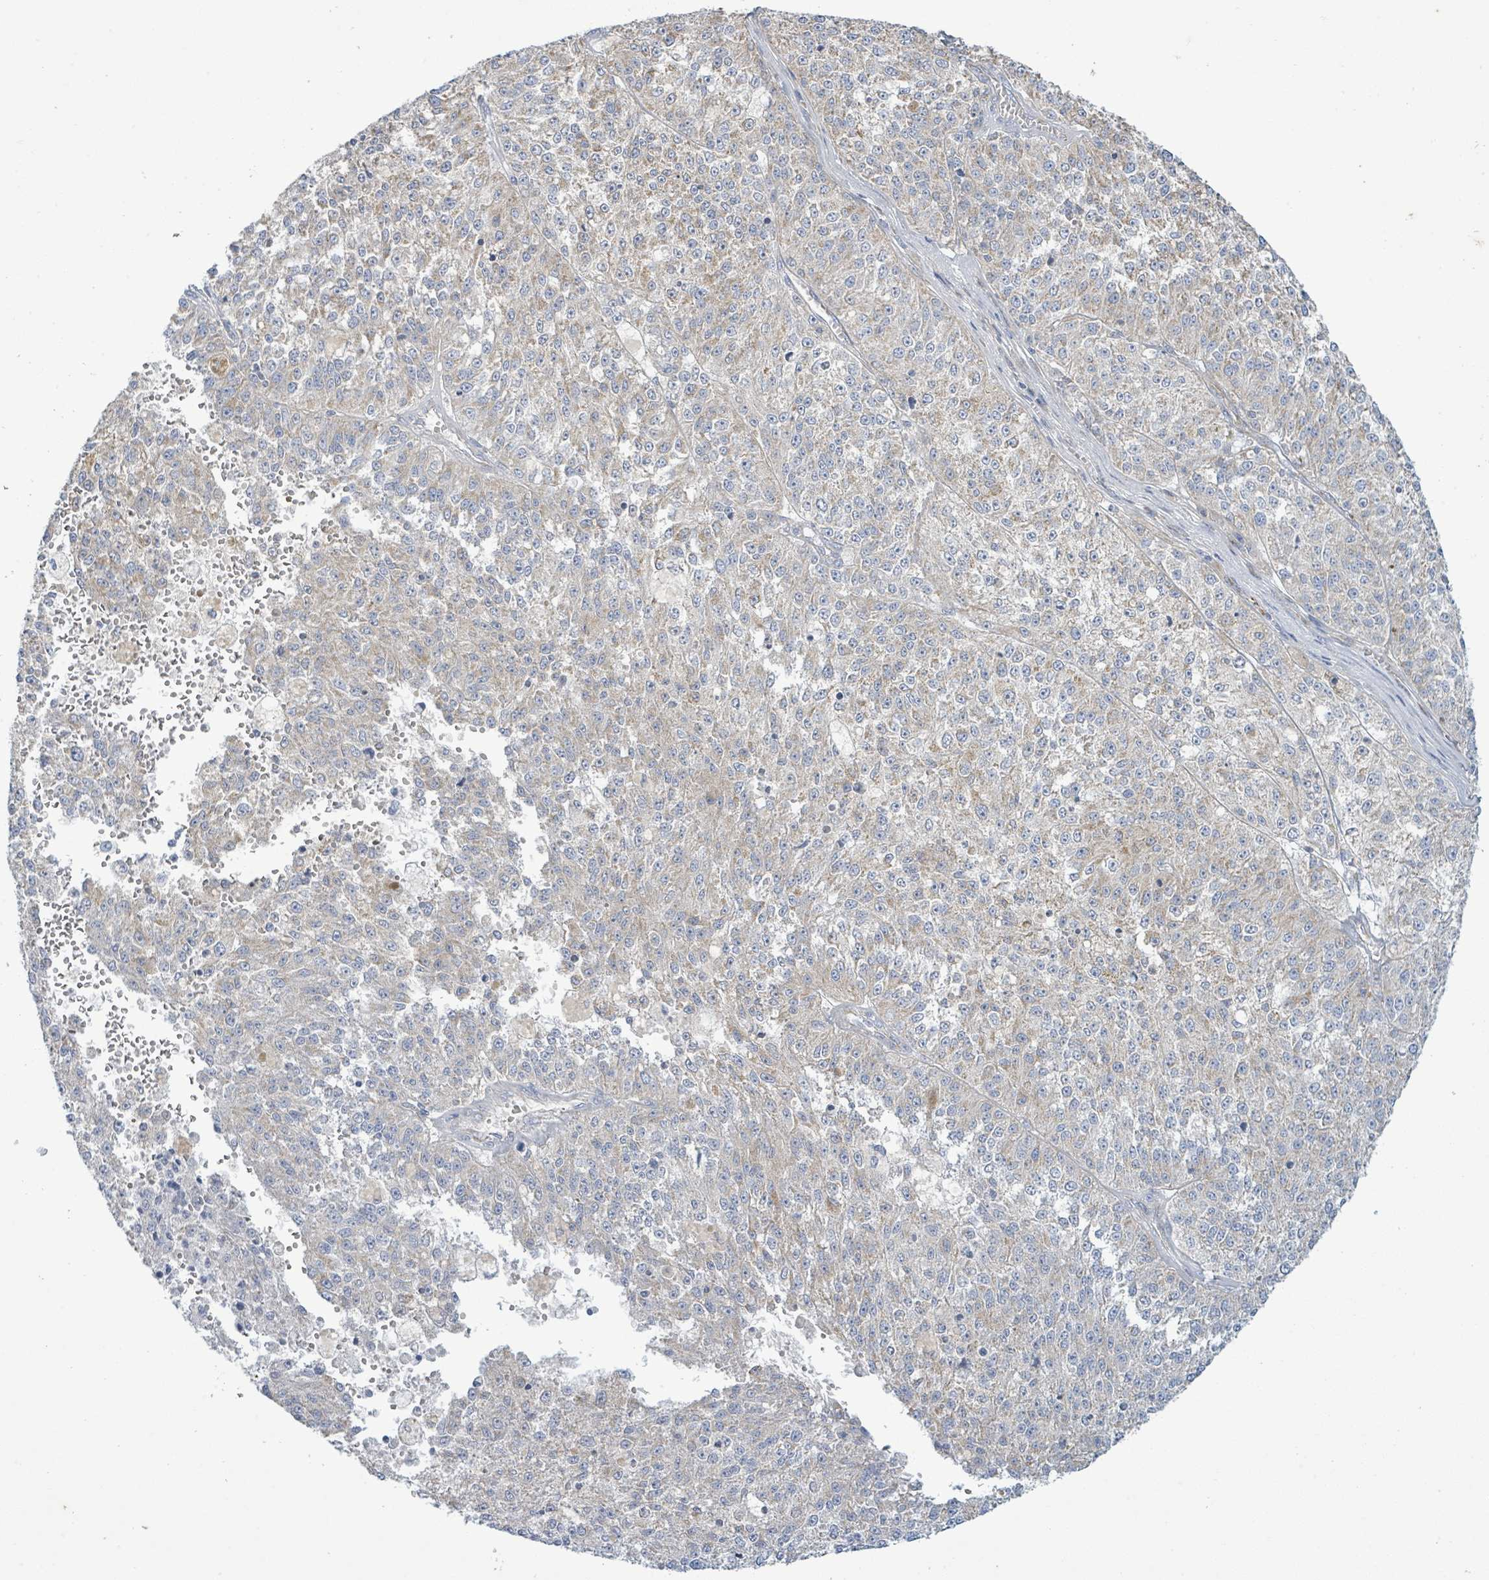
{"staining": {"intensity": "weak", "quantity": "<25%", "location": "cytoplasmic/membranous"}, "tissue": "melanoma", "cell_type": "Tumor cells", "image_type": "cancer", "snomed": [{"axis": "morphology", "description": "Malignant melanoma, NOS"}, {"axis": "topography", "description": "Skin"}], "caption": "Tumor cells are negative for protein expression in human malignant melanoma.", "gene": "ALG12", "patient": {"sex": "female", "age": 64}}